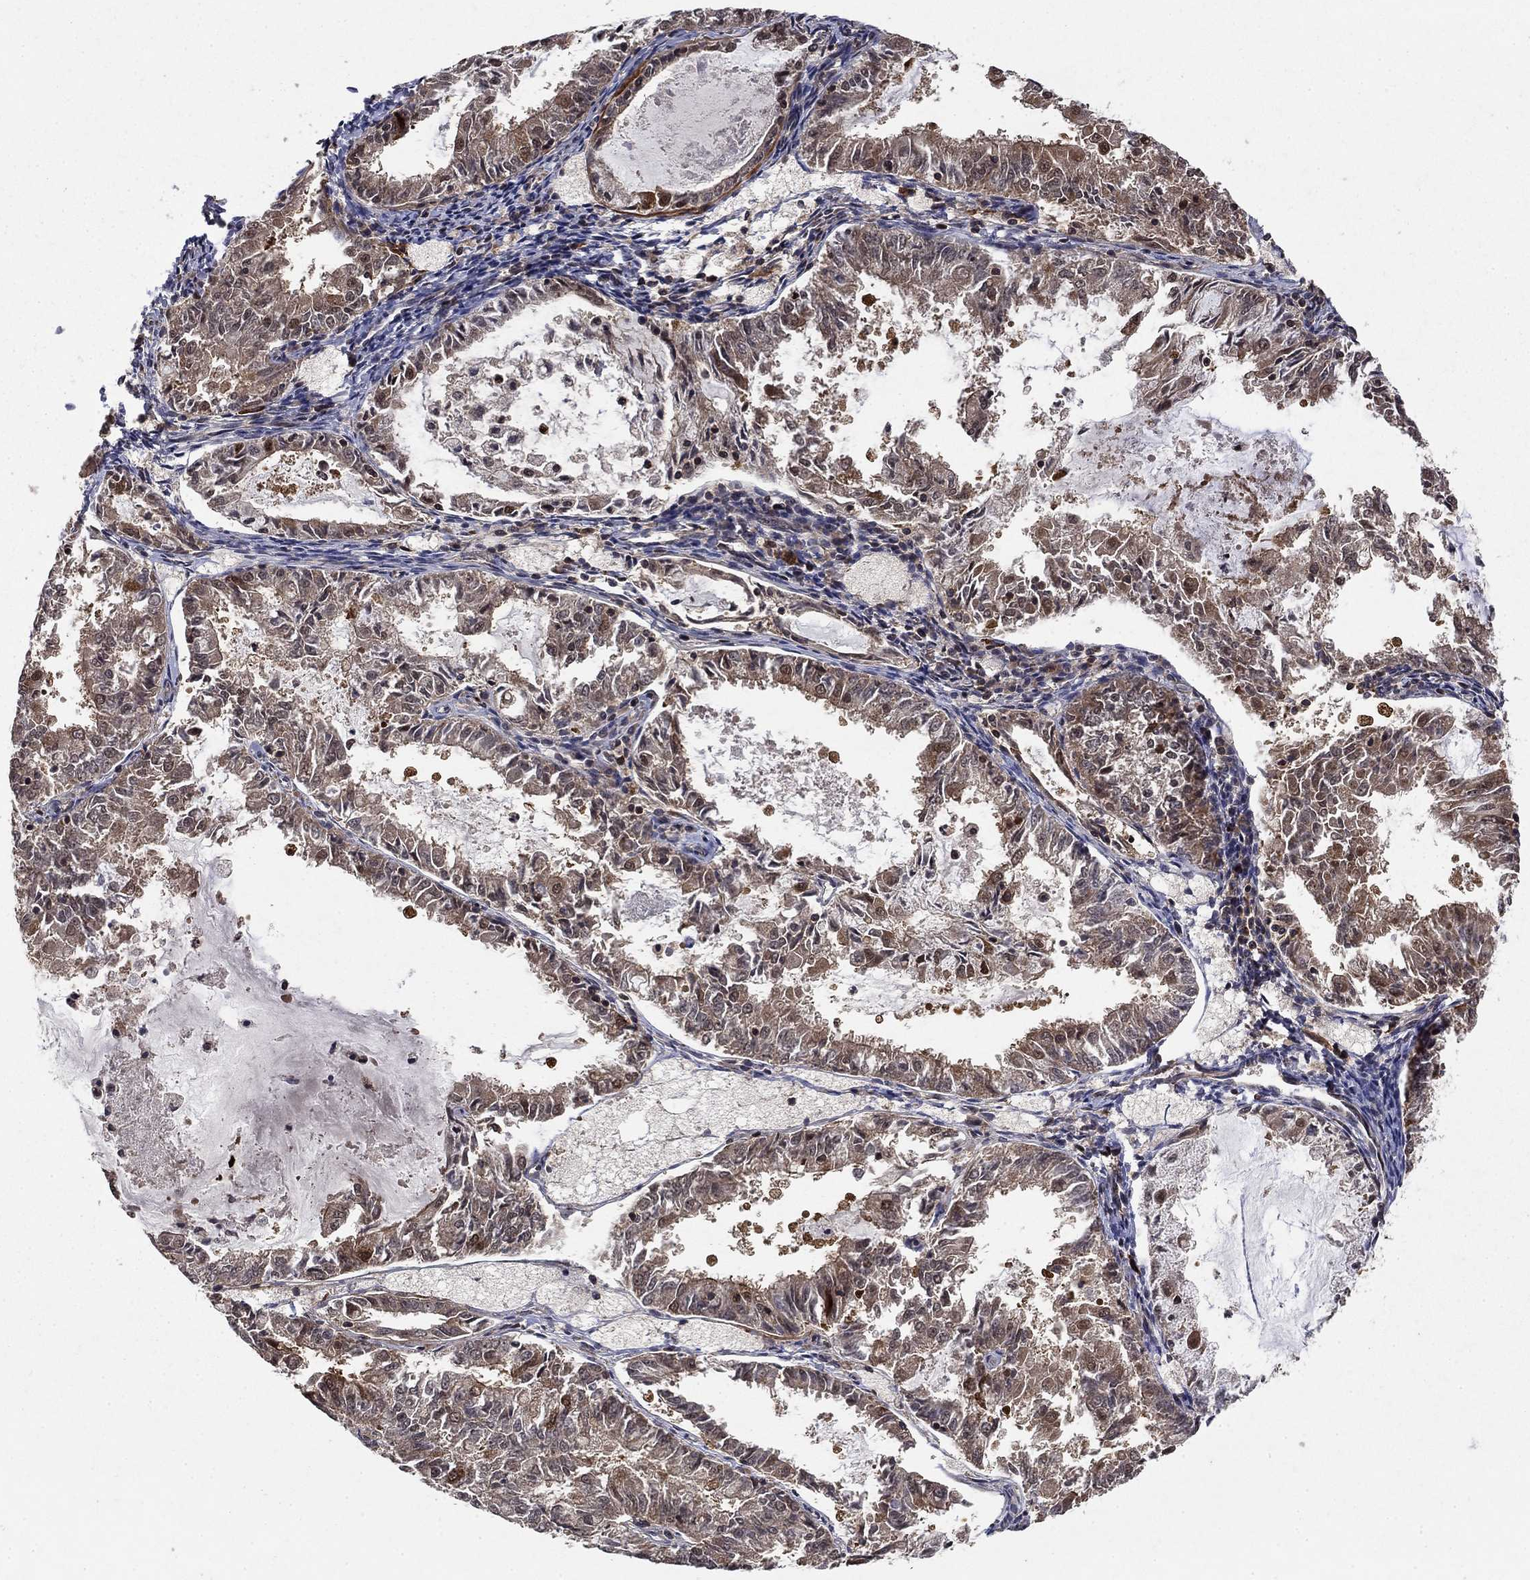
{"staining": {"intensity": "moderate", "quantity": "<25%", "location": "cytoplasmic/membranous,nuclear"}, "tissue": "endometrial cancer", "cell_type": "Tumor cells", "image_type": "cancer", "snomed": [{"axis": "morphology", "description": "Adenocarcinoma, NOS"}, {"axis": "topography", "description": "Endometrium"}], "caption": "This micrograph shows immunohistochemistry staining of endometrial cancer (adenocarcinoma), with low moderate cytoplasmic/membranous and nuclear expression in approximately <25% of tumor cells.", "gene": "CCDC66", "patient": {"sex": "female", "age": 57}}